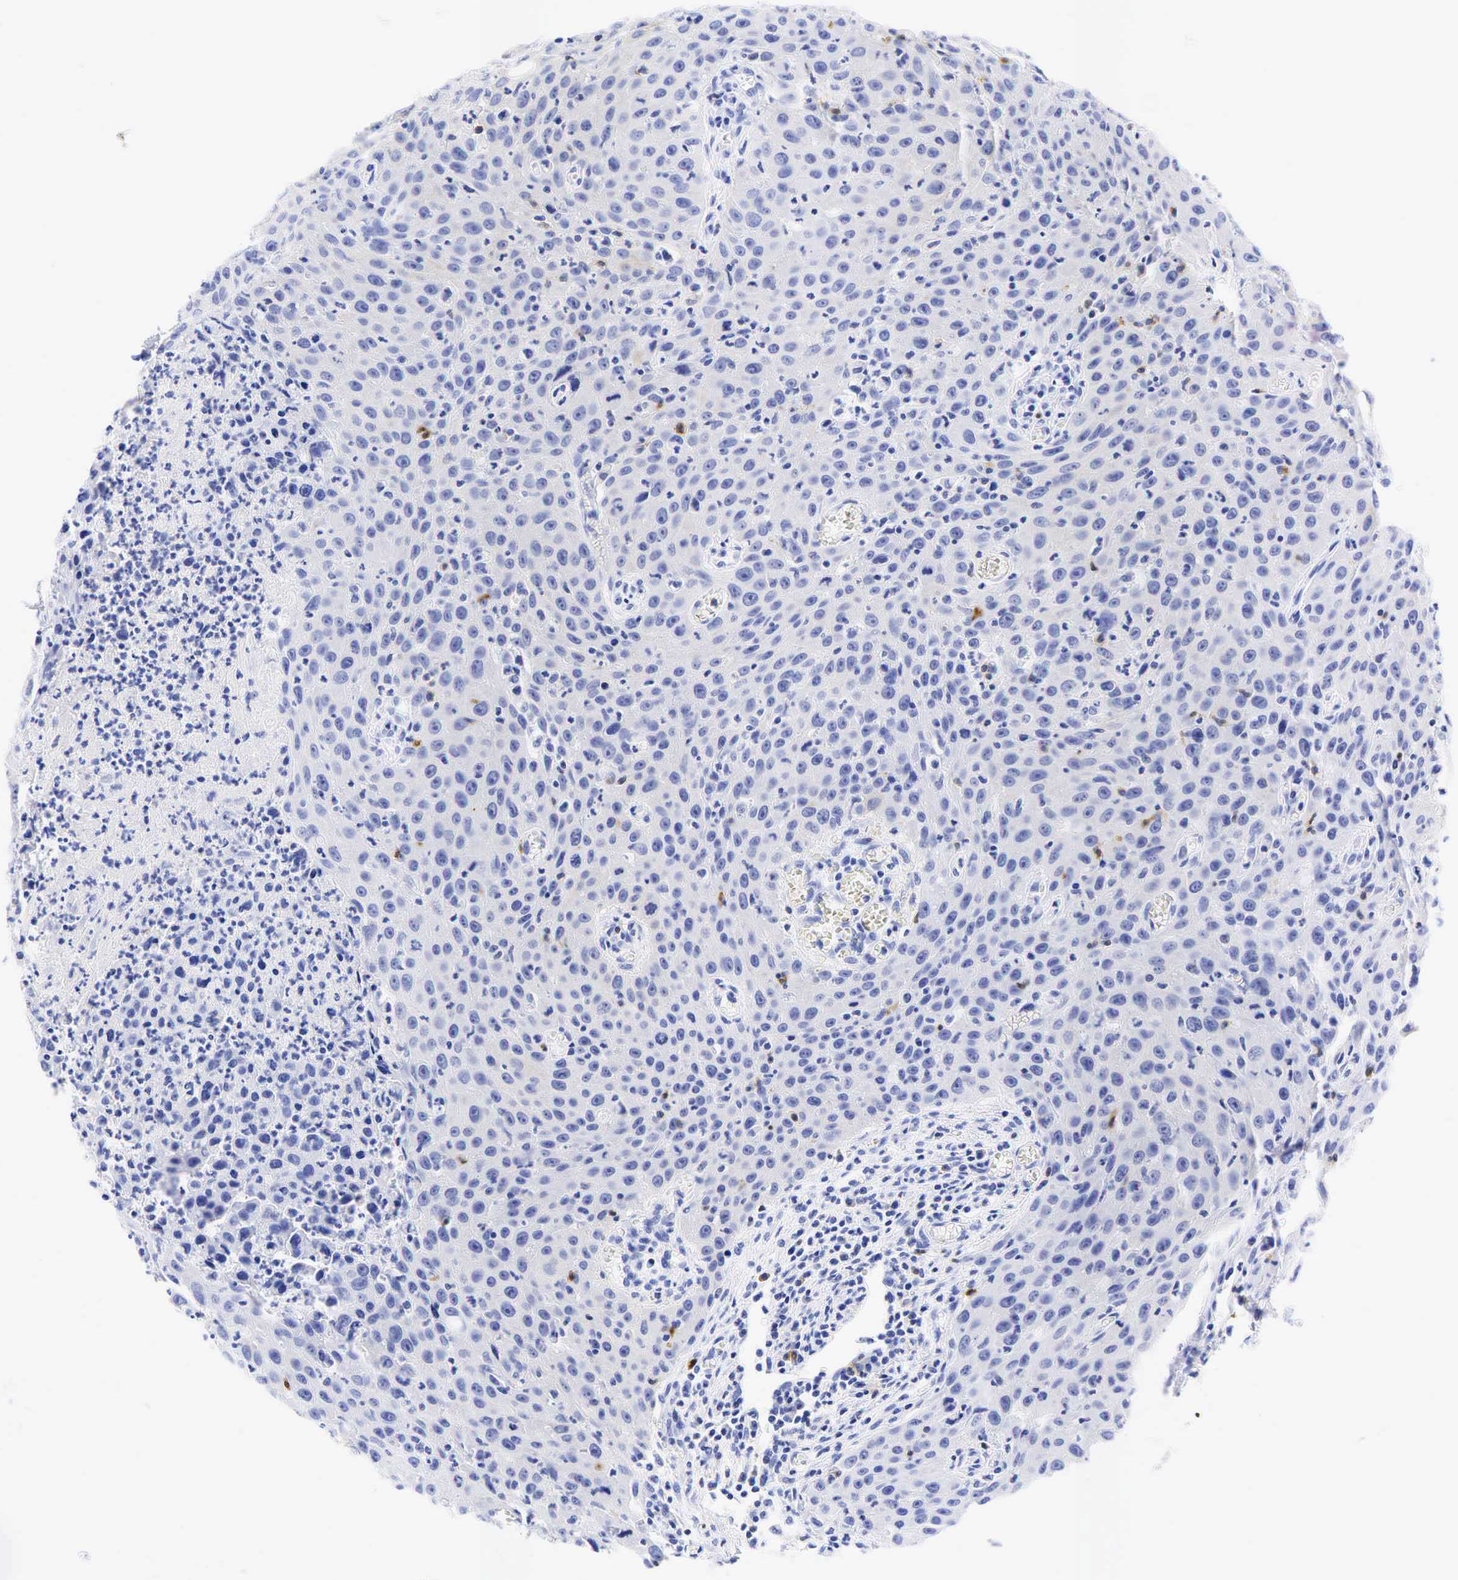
{"staining": {"intensity": "negative", "quantity": "none", "location": "none"}, "tissue": "urothelial cancer", "cell_type": "Tumor cells", "image_type": "cancer", "snomed": [{"axis": "morphology", "description": "Urothelial carcinoma, High grade"}, {"axis": "topography", "description": "Urinary bladder"}], "caption": "A photomicrograph of urothelial cancer stained for a protein reveals no brown staining in tumor cells.", "gene": "TNFRSF8", "patient": {"sex": "male", "age": 66}}